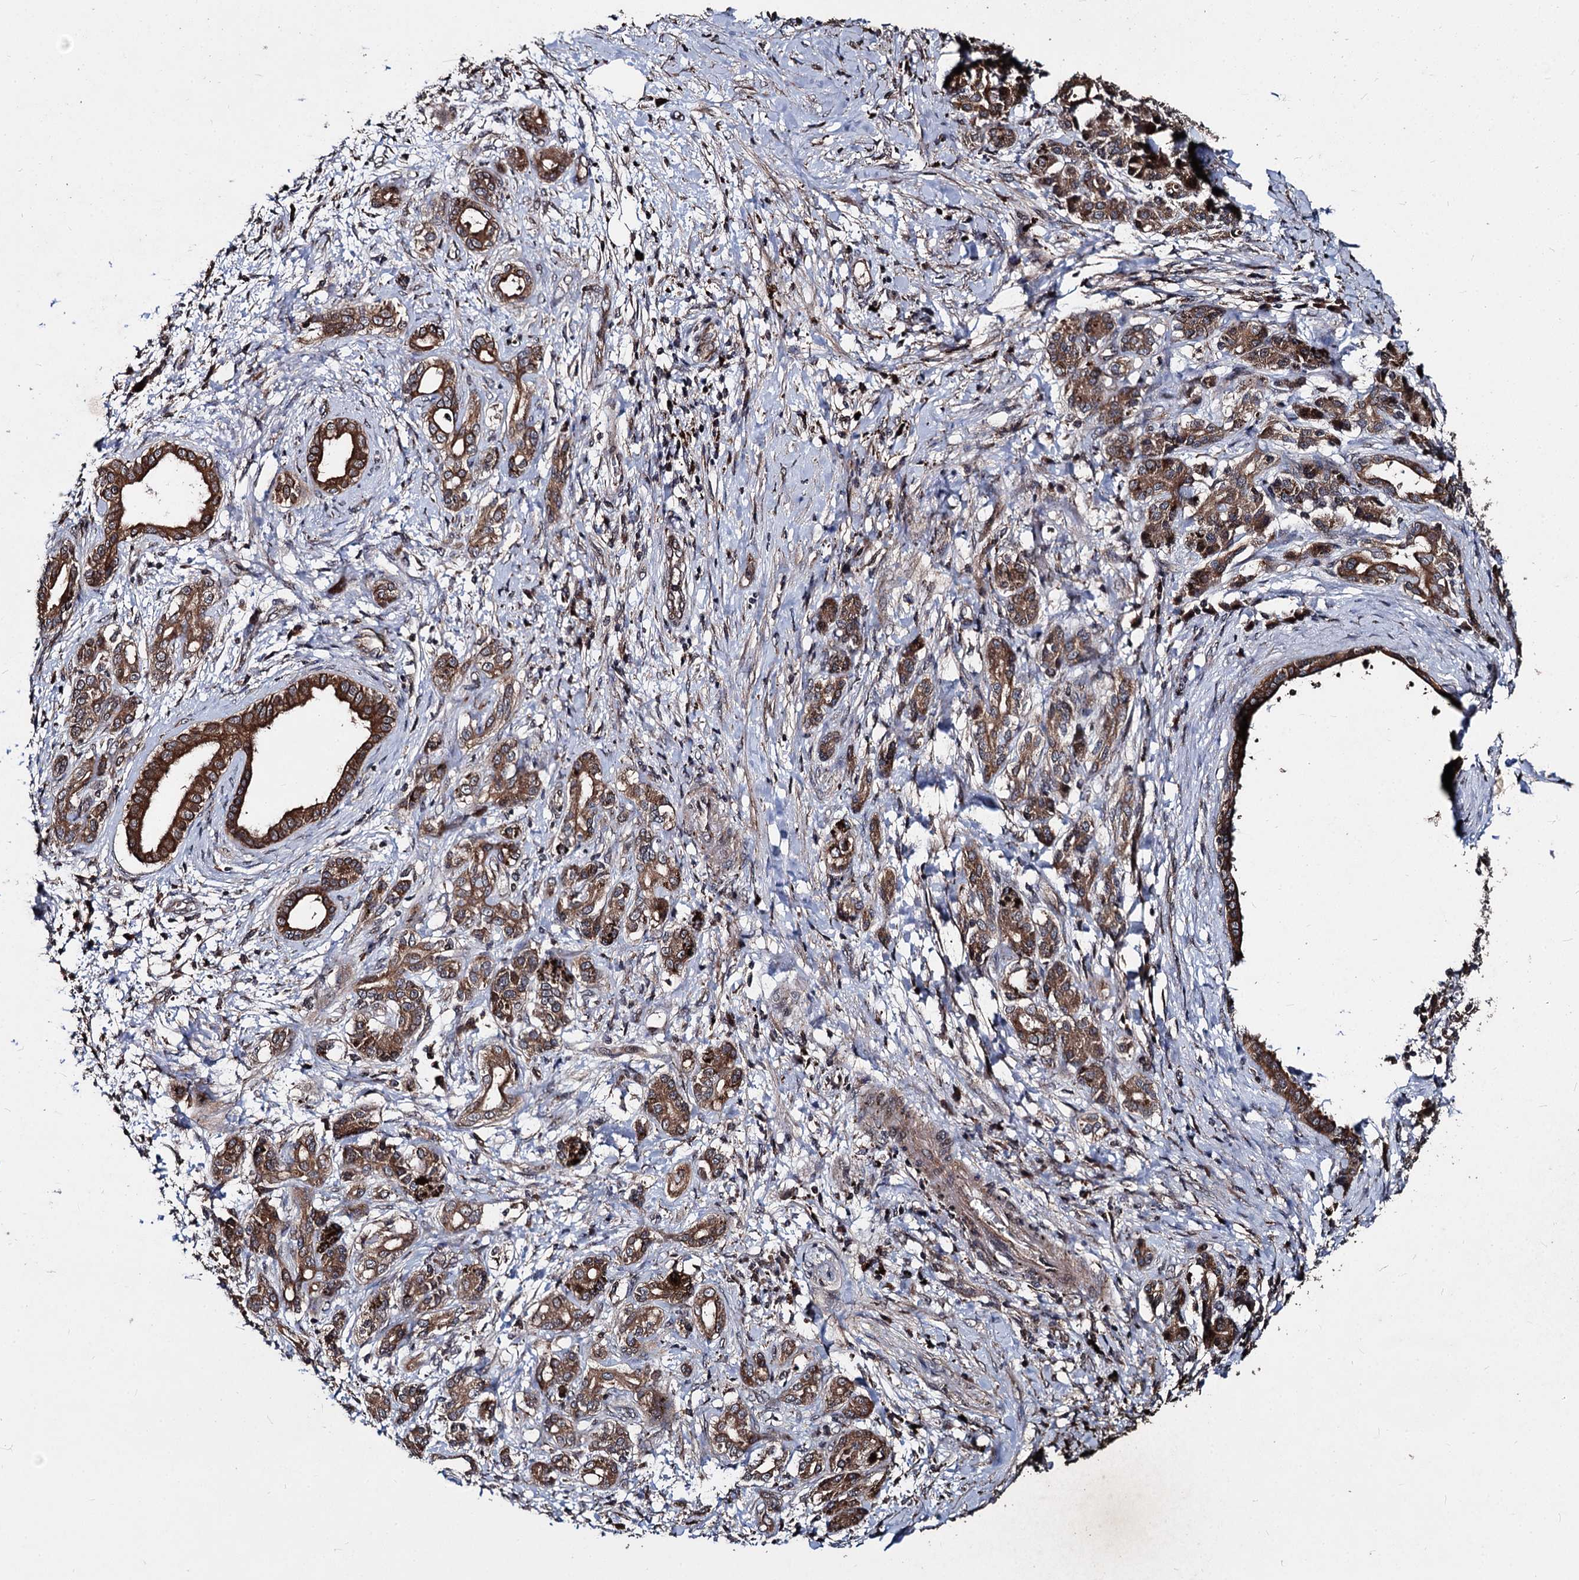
{"staining": {"intensity": "strong", "quantity": ">75%", "location": "cytoplasmic/membranous"}, "tissue": "pancreatic cancer", "cell_type": "Tumor cells", "image_type": "cancer", "snomed": [{"axis": "morphology", "description": "Adenocarcinoma, NOS"}, {"axis": "topography", "description": "Pancreas"}], "caption": "Adenocarcinoma (pancreatic) was stained to show a protein in brown. There is high levels of strong cytoplasmic/membranous staining in about >75% of tumor cells.", "gene": "BCL2L2", "patient": {"sex": "female", "age": 55}}